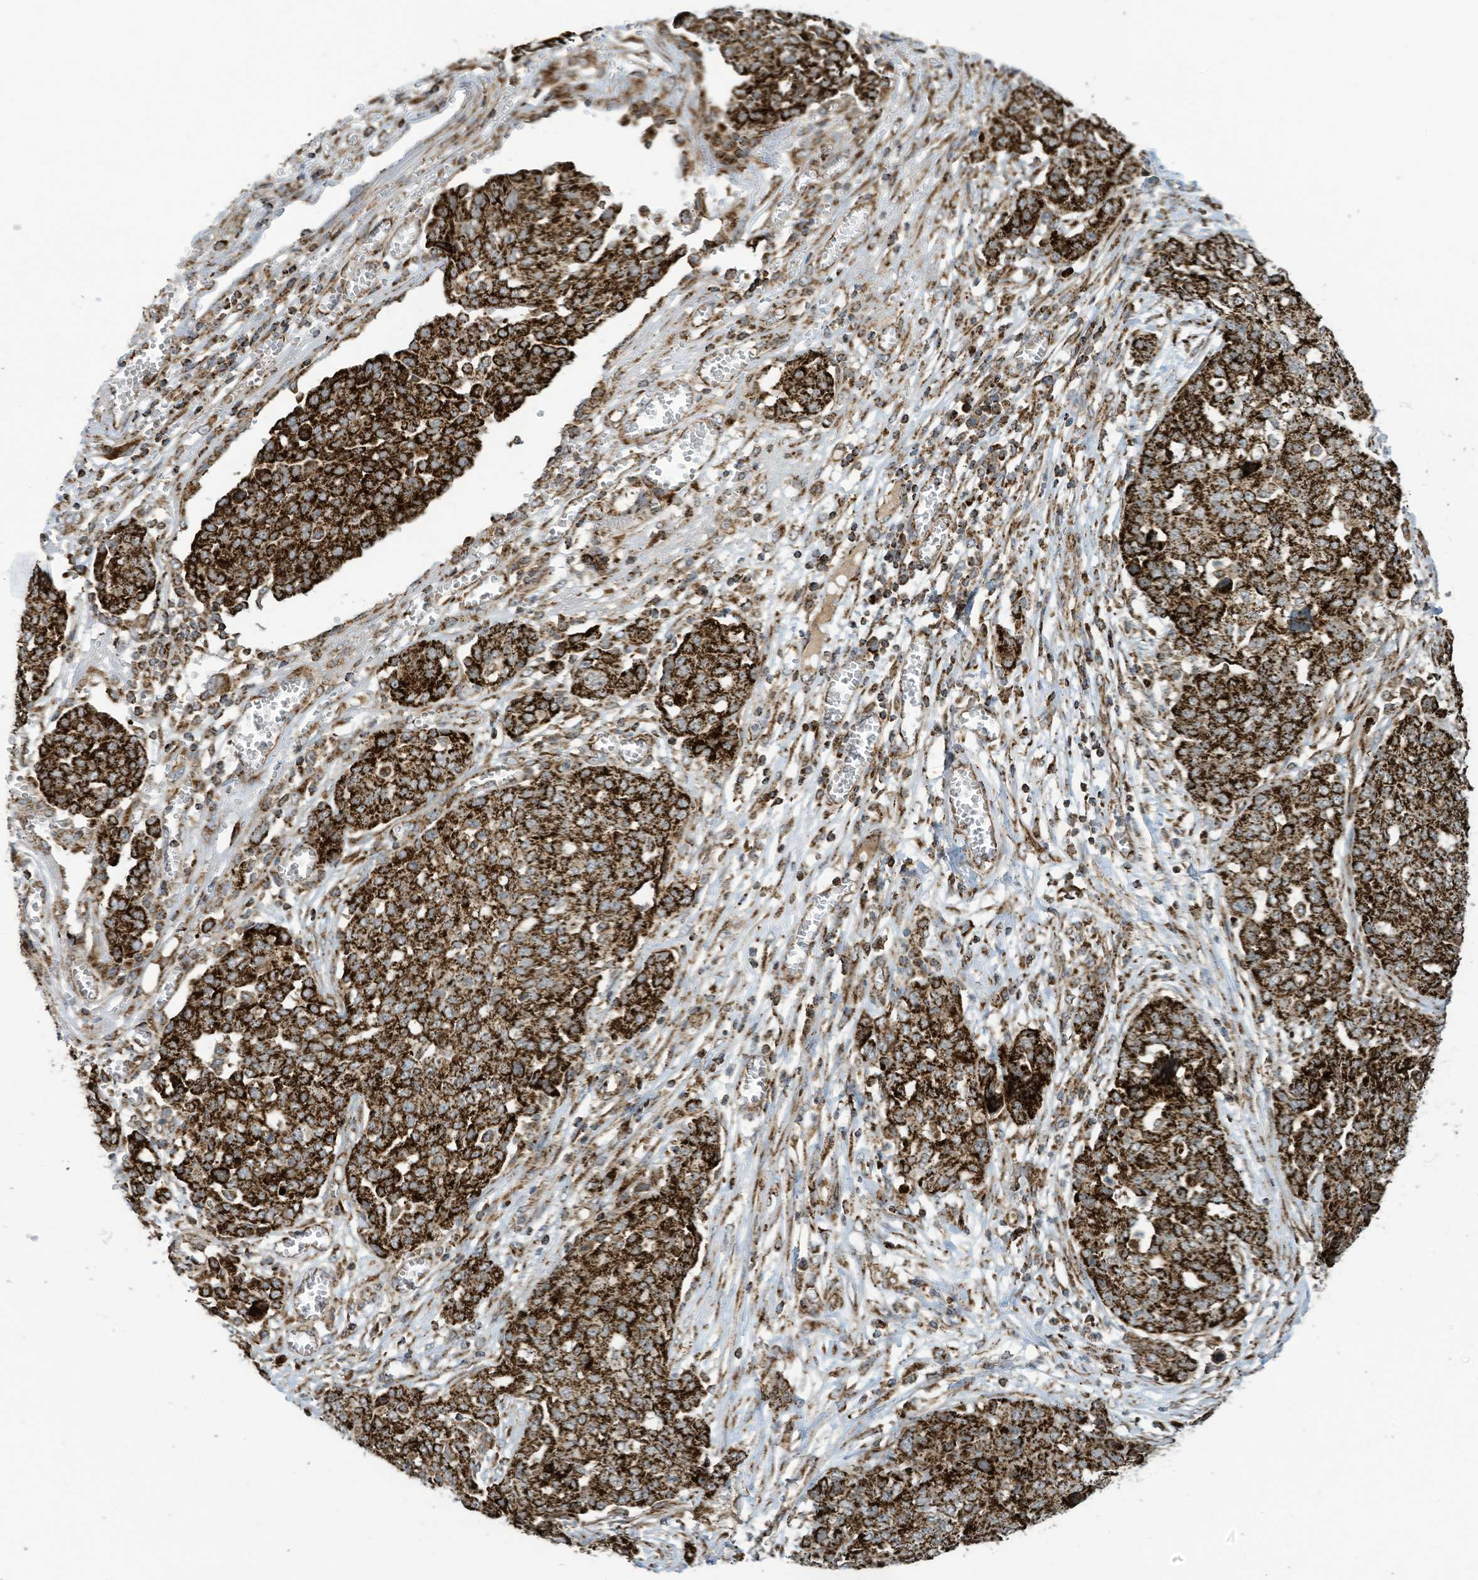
{"staining": {"intensity": "strong", "quantity": ">75%", "location": "cytoplasmic/membranous"}, "tissue": "ovarian cancer", "cell_type": "Tumor cells", "image_type": "cancer", "snomed": [{"axis": "morphology", "description": "Cystadenocarcinoma, serous, NOS"}, {"axis": "topography", "description": "Soft tissue"}, {"axis": "topography", "description": "Ovary"}], "caption": "Tumor cells show high levels of strong cytoplasmic/membranous expression in about >75% of cells in human ovarian serous cystadenocarcinoma.", "gene": "COX10", "patient": {"sex": "female", "age": 57}}